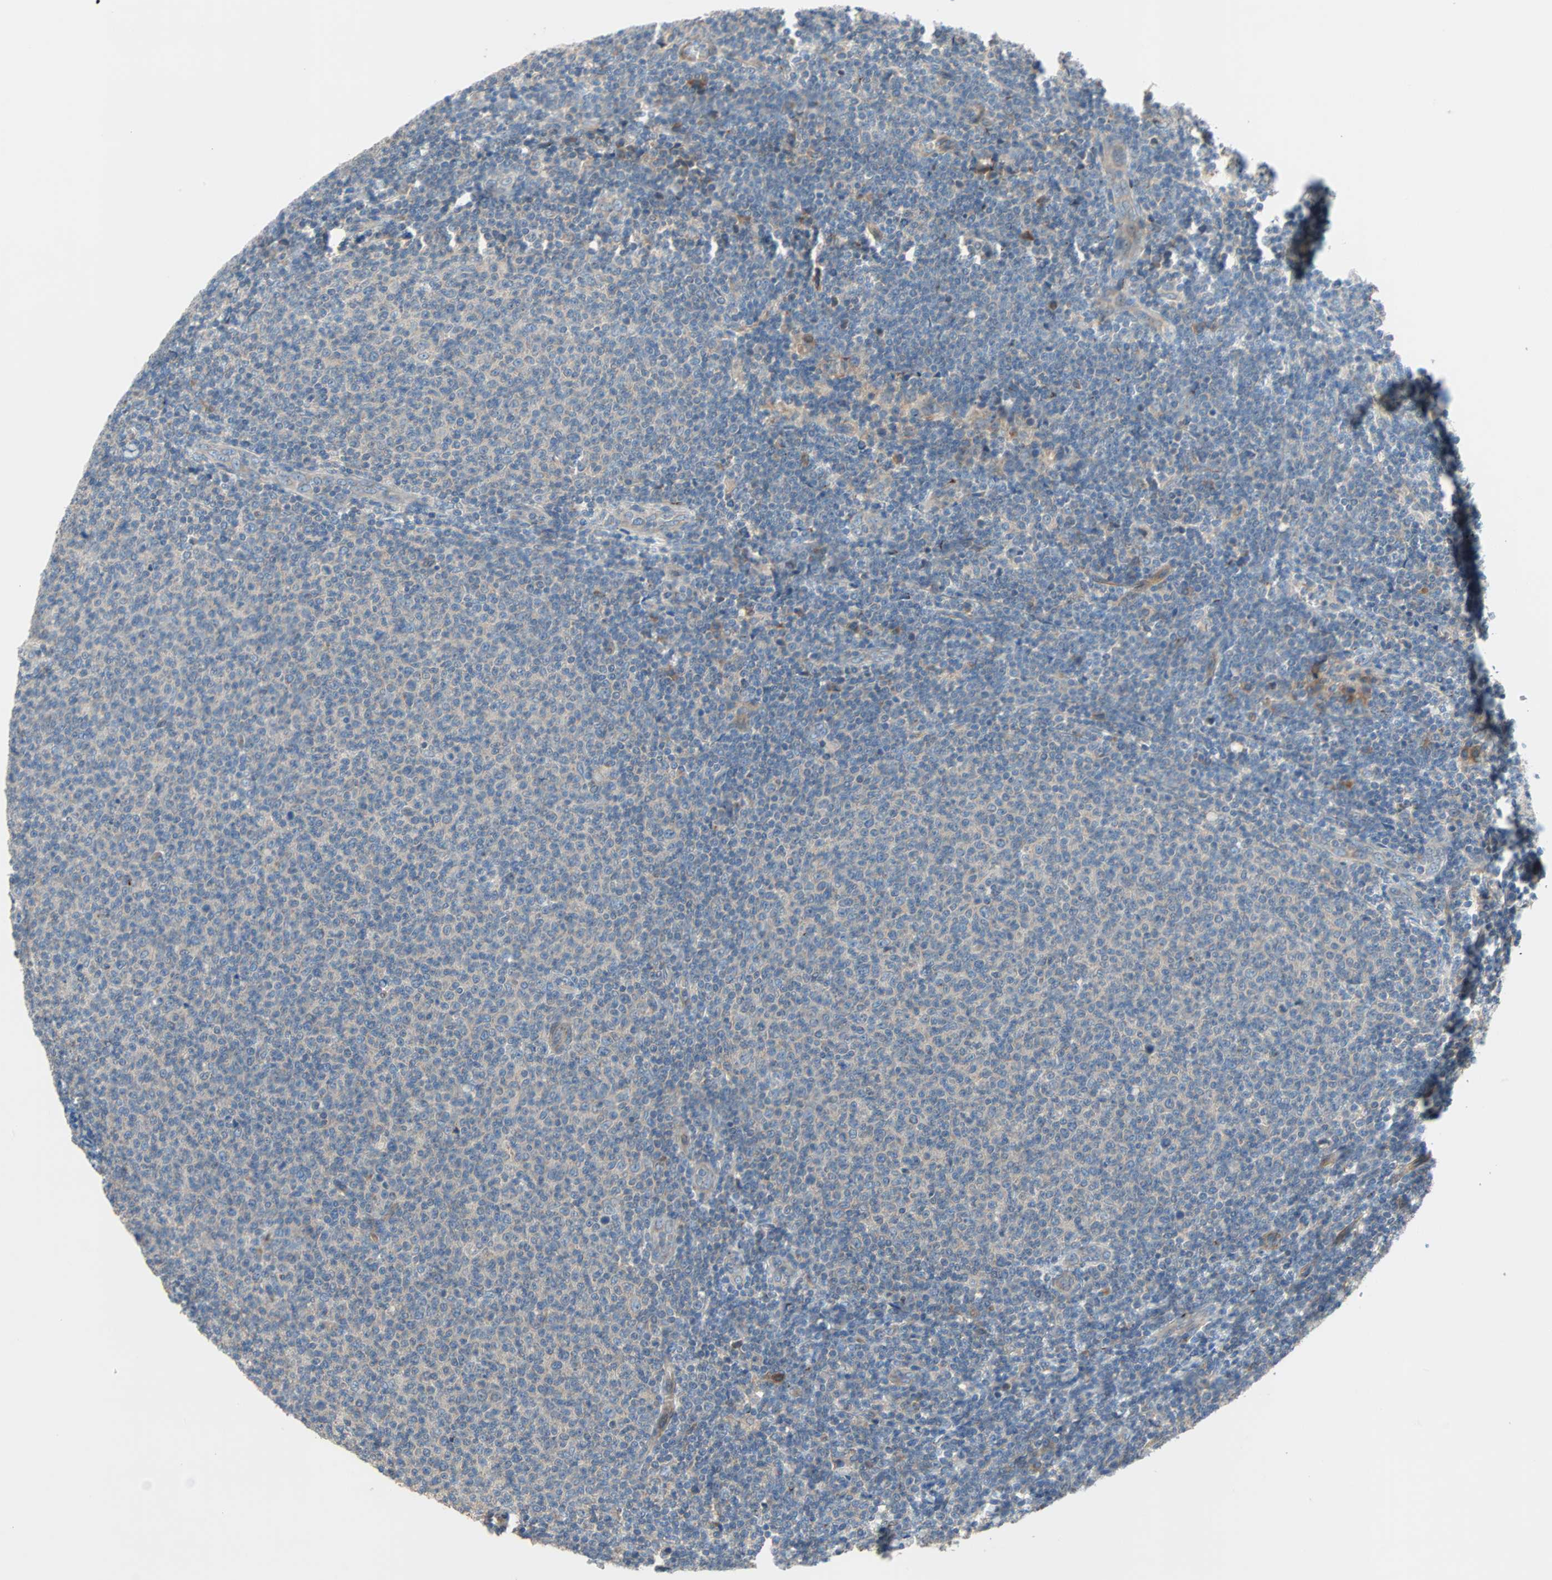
{"staining": {"intensity": "weak", "quantity": ">75%", "location": "cytoplasmic/membranous"}, "tissue": "lymphoma", "cell_type": "Tumor cells", "image_type": "cancer", "snomed": [{"axis": "morphology", "description": "Malignant lymphoma, non-Hodgkin's type, Low grade"}, {"axis": "topography", "description": "Lymph node"}], "caption": "About >75% of tumor cells in human lymphoma reveal weak cytoplasmic/membranous protein staining as visualized by brown immunohistochemical staining.", "gene": "XYLT1", "patient": {"sex": "male", "age": 66}}